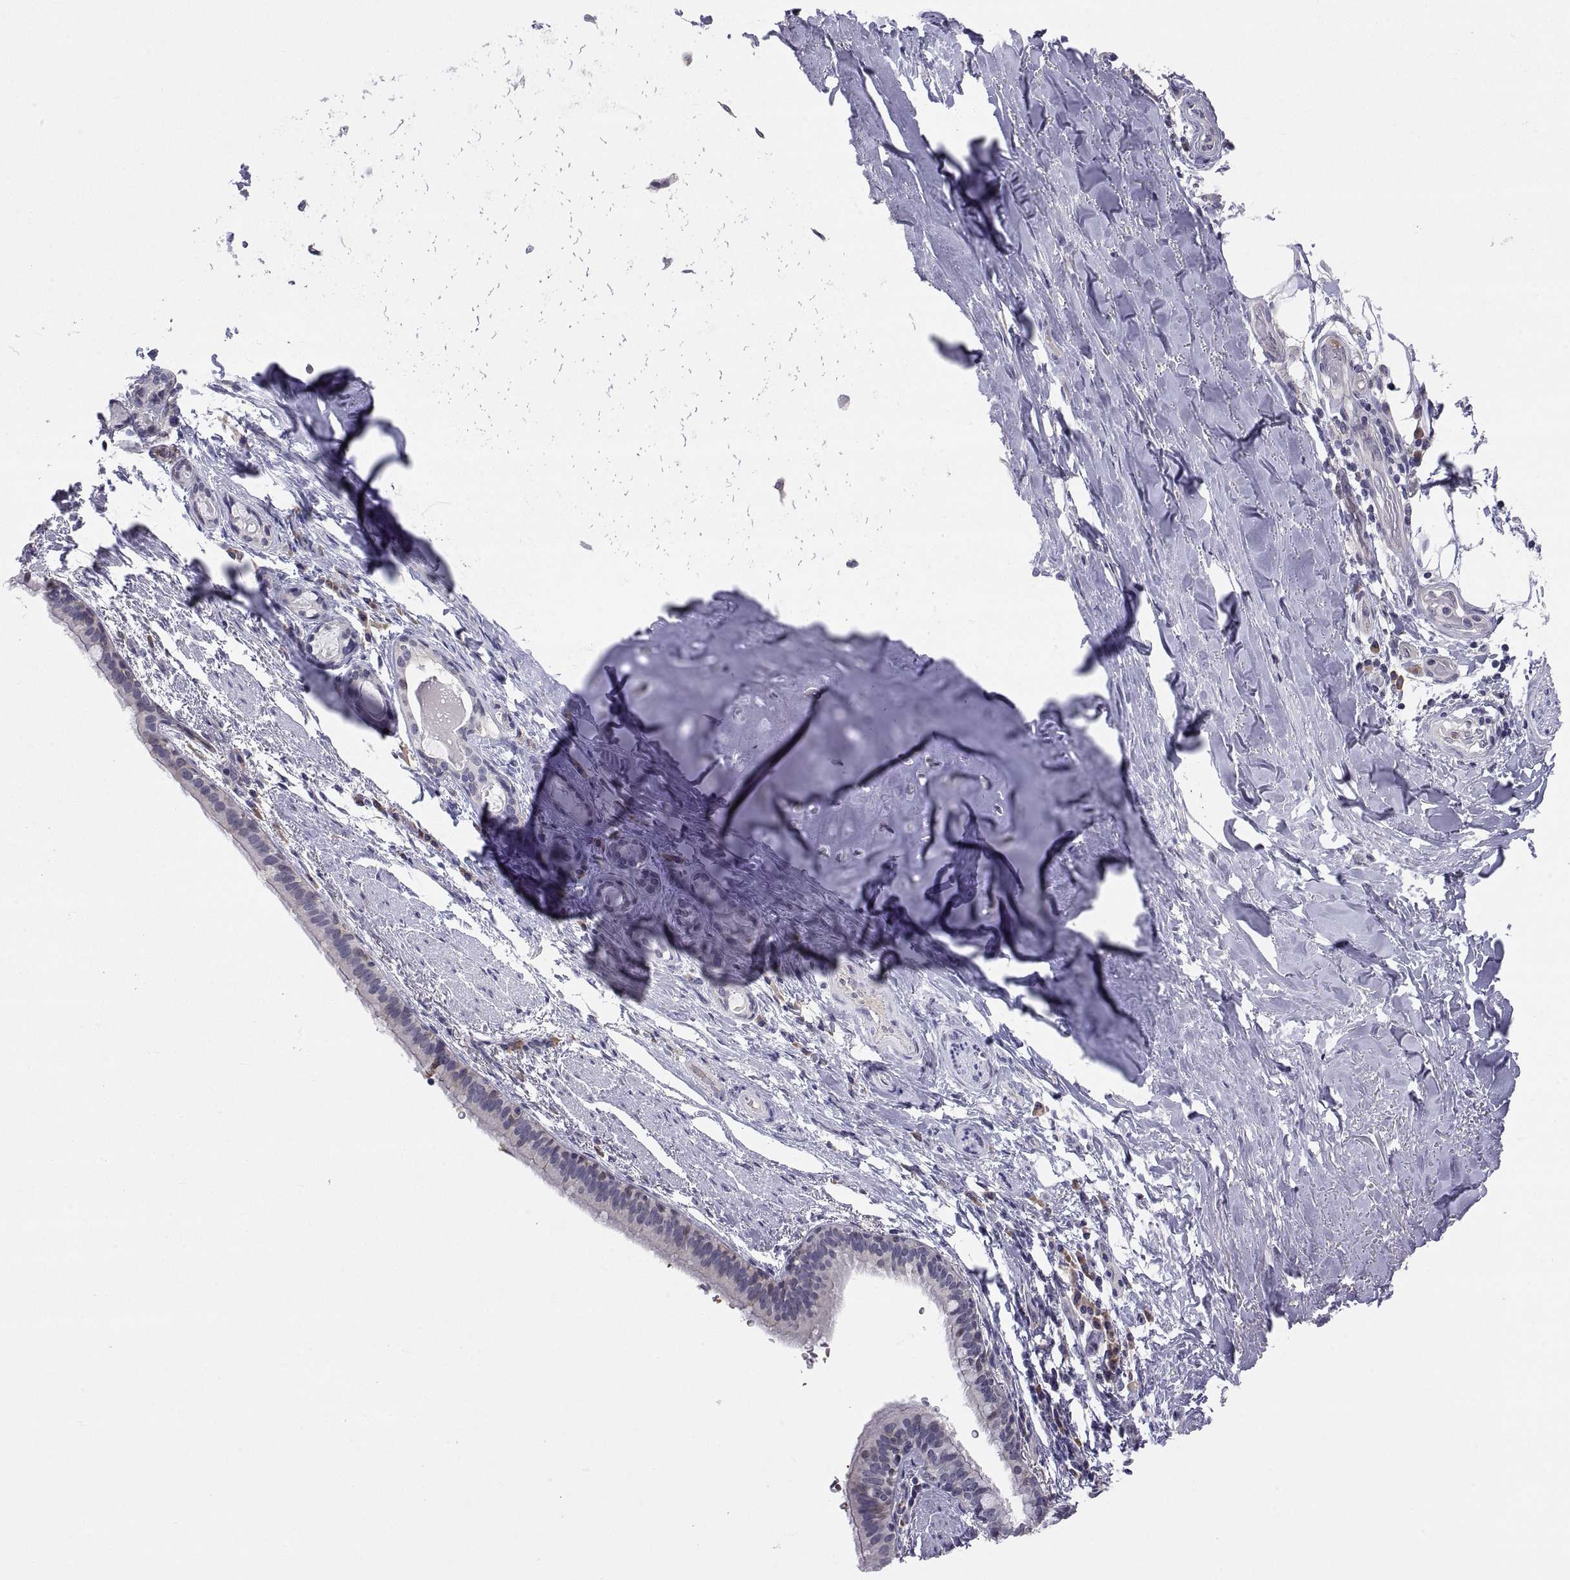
{"staining": {"intensity": "negative", "quantity": "none", "location": "none"}, "tissue": "bronchus", "cell_type": "Respiratory epithelial cells", "image_type": "normal", "snomed": [{"axis": "morphology", "description": "Normal tissue, NOS"}, {"axis": "morphology", "description": "Squamous cell carcinoma, NOS"}, {"axis": "topography", "description": "Bronchus"}, {"axis": "topography", "description": "Lung"}], "caption": "Histopathology image shows no protein expression in respiratory epithelial cells of benign bronchus. (DAB IHC with hematoxylin counter stain).", "gene": "PKP1", "patient": {"sex": "male", "age": 69}}